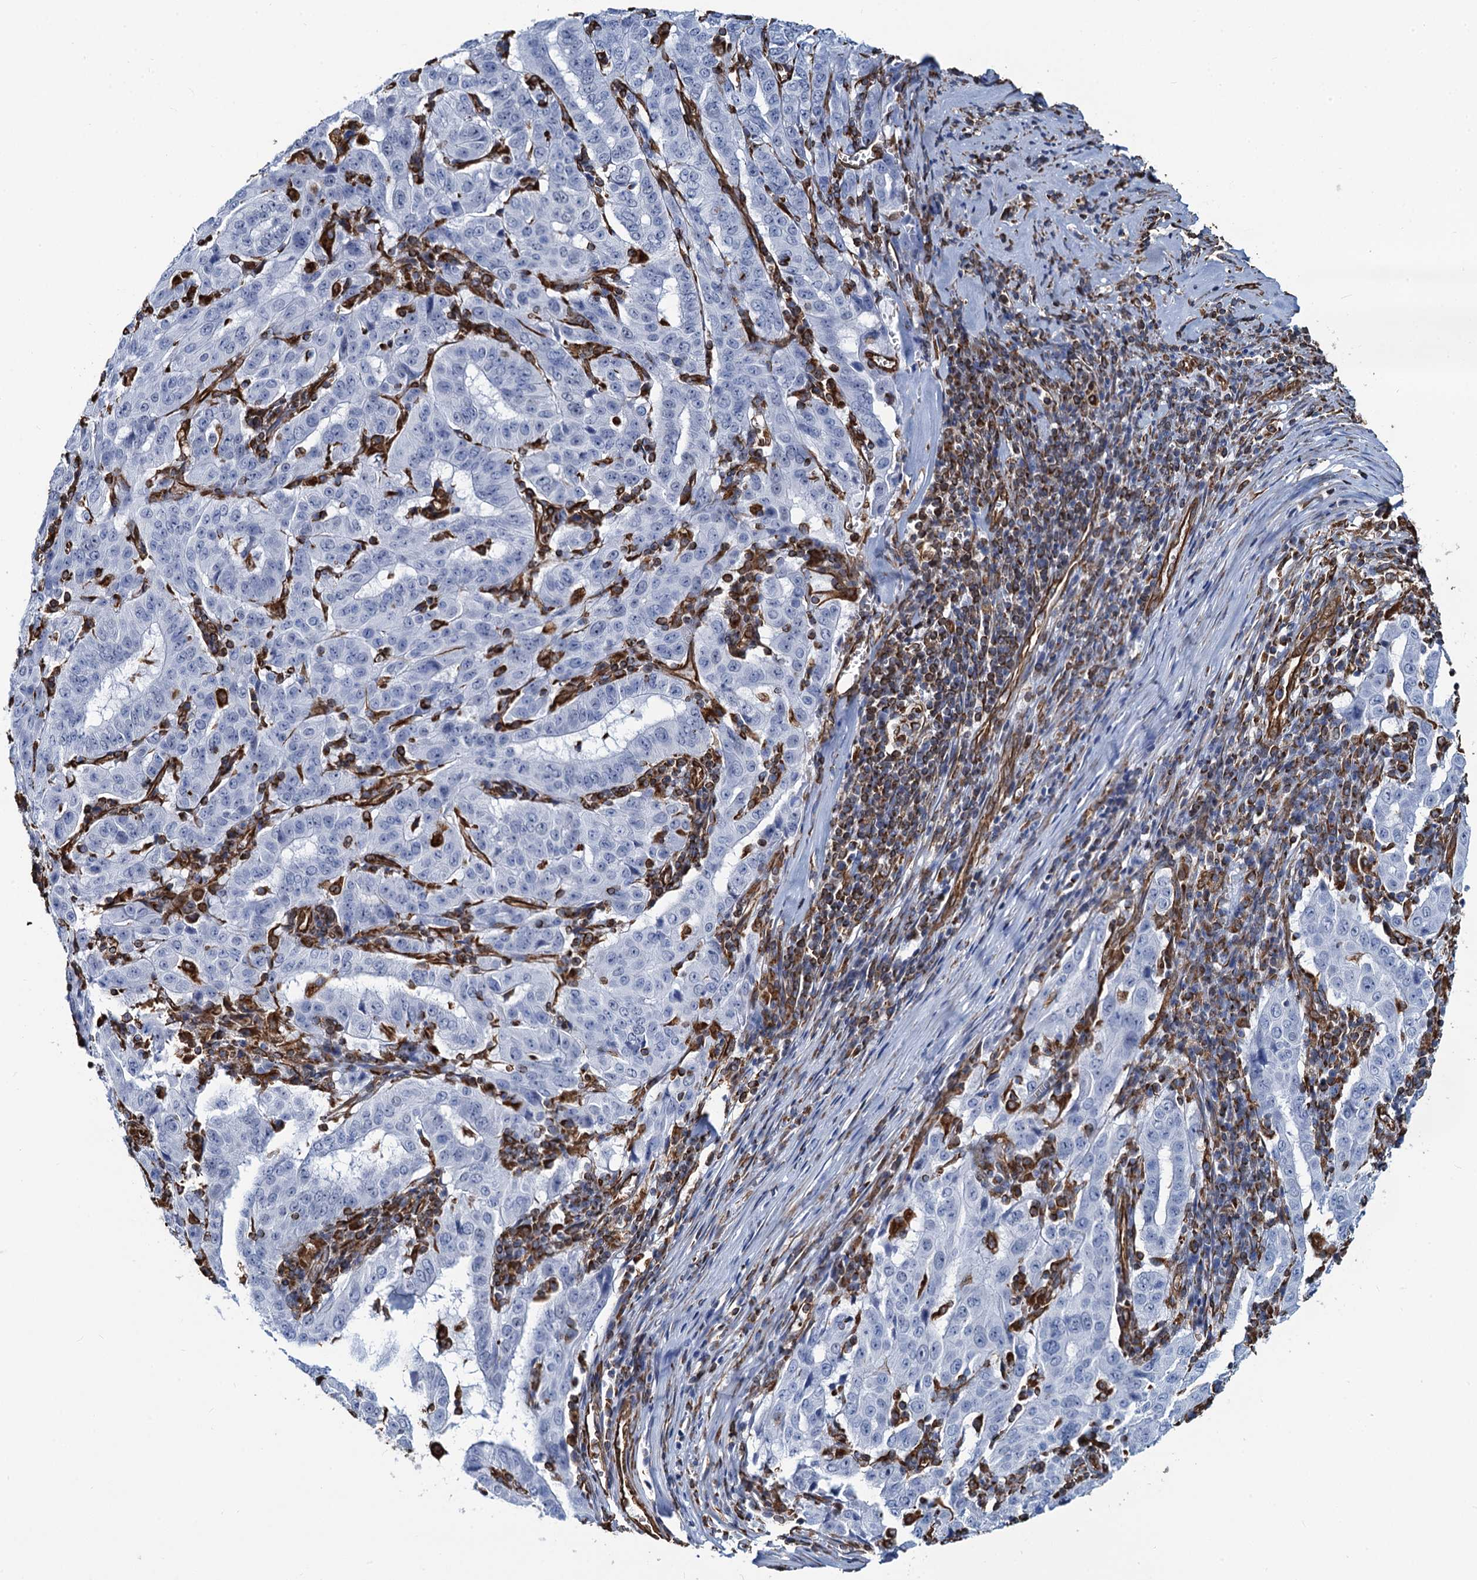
{"staining": {"intensity": "negative", "quantity": "none", "location": "none"}, "tissue": "pancreatic cancer", "cell_type": "Tumor cells", "image_type": "cancer", "snomed": [{"axis": "morphology", "description": "Adenocarcinoma, NOS"}, {"axis": "topography", "description": "Pancreas"}], "caption": "An immunohistochemistry (IHC) histopathology image of adenocarcinoma (pancreatic) is shown. There is no staining in tumor cells of adenocarcinoma (pancreatic).", "gene": "PGM2", "patient": {"sex": "male", "age": 63}}